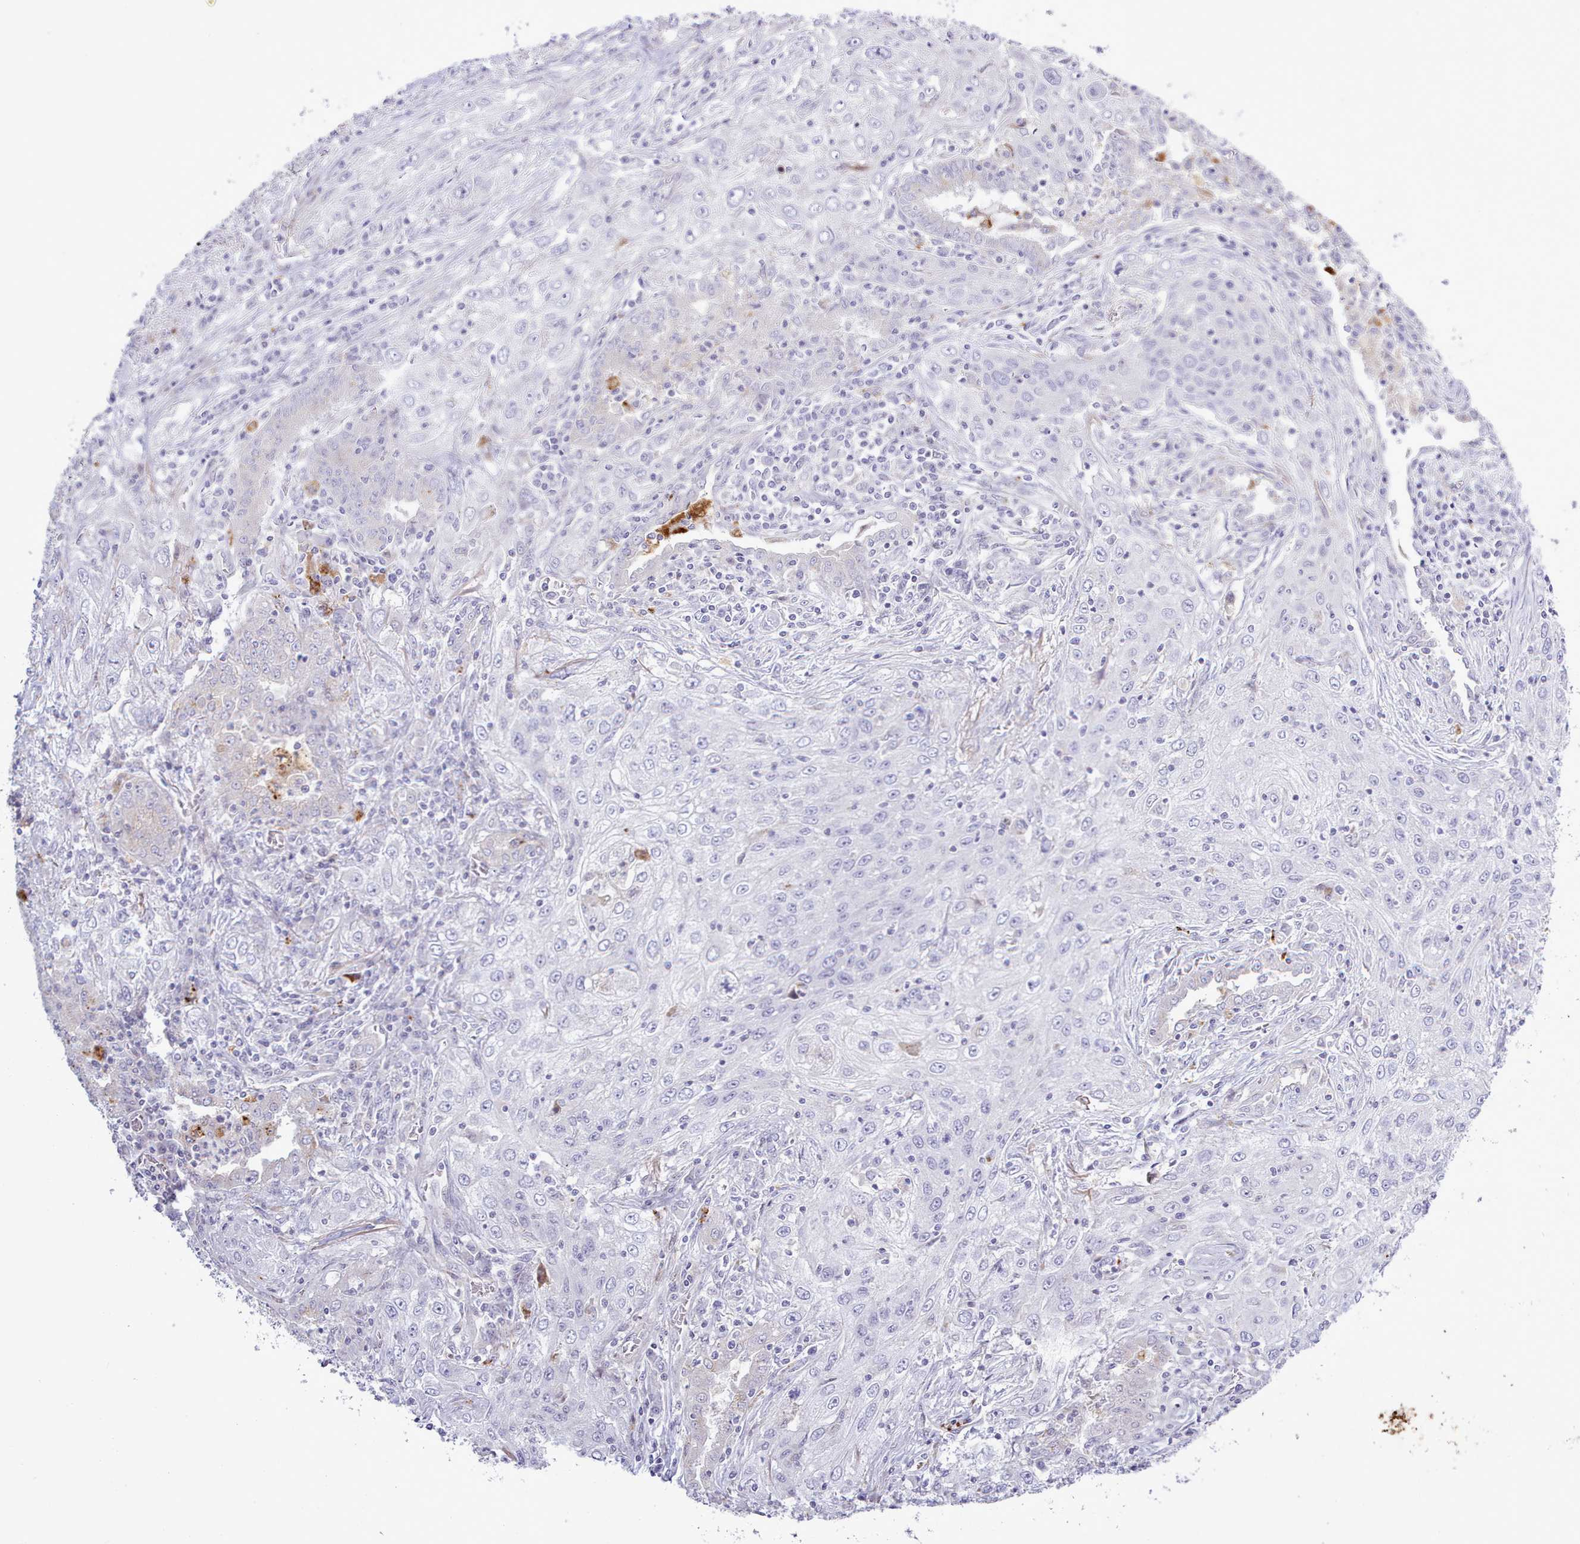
{"staining": {"intensity": "negative", "quantity": "none", "location": "none"}, "tissue": "lung cancer", "cell_type": "Tumor cells", "image_type": "cancer", "snomed": [{"axis": "morphology", "description": "Squamous cell carcinoma, NOS"}, {"axis": "topography", "description": "Lung"}], "caption": "Immunohistochemical staining of lung cancer reveals no significant expression in tumor cells. Brightfield microscopy of immunohistochemistry (IHC) stained with DAB (brown) and hematoxylin (blue), captured at high magnification.", "gene": "SRD5A1", "patient": {"sex": "female", "age": 69}}